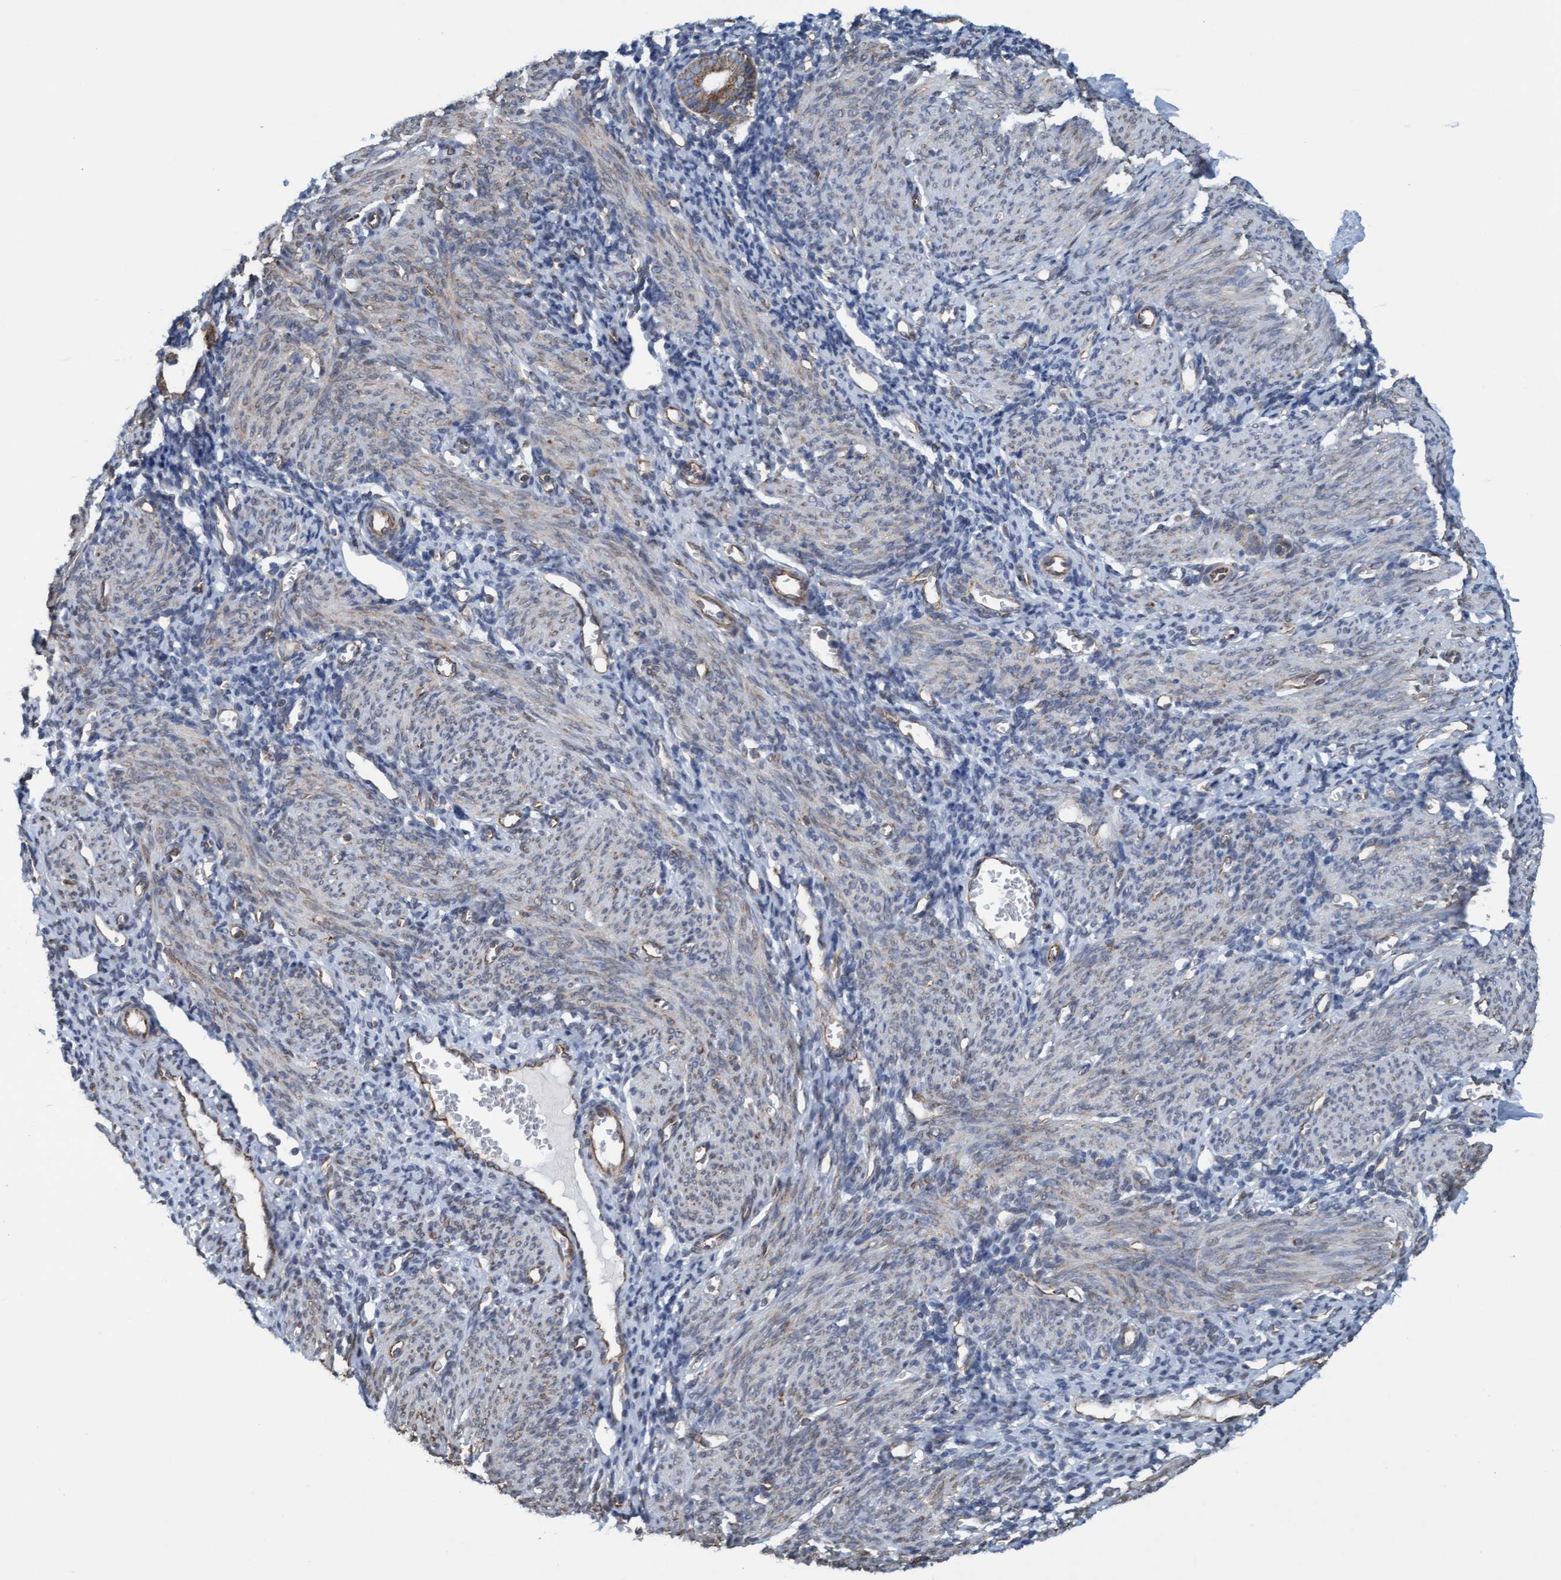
{"staining": {"intensity": "moderate", "quantity": "<25%", "location": "cytoplasmic/membranous"}, "tissue": "endometrium", "cell_type": "Cells in endometrial stroma", "image_type": "normal", "snomed": [{"axis": "morphology", "description": "Normal tissue, NOS"}, {"axis": "morphology", "description": "Adenocarcinoma, NOS"}, {"axis": "topography", "description": "Endometrium"}], "caption": "DAB immunohistochemical staining of normal human endometrium shows moderate cytoplasmic/membranous protein expression in approximately <25% of cells in endometrial stroma.", "gene": "MRPS23", "patient": {"sex": "female", "age": 57}}